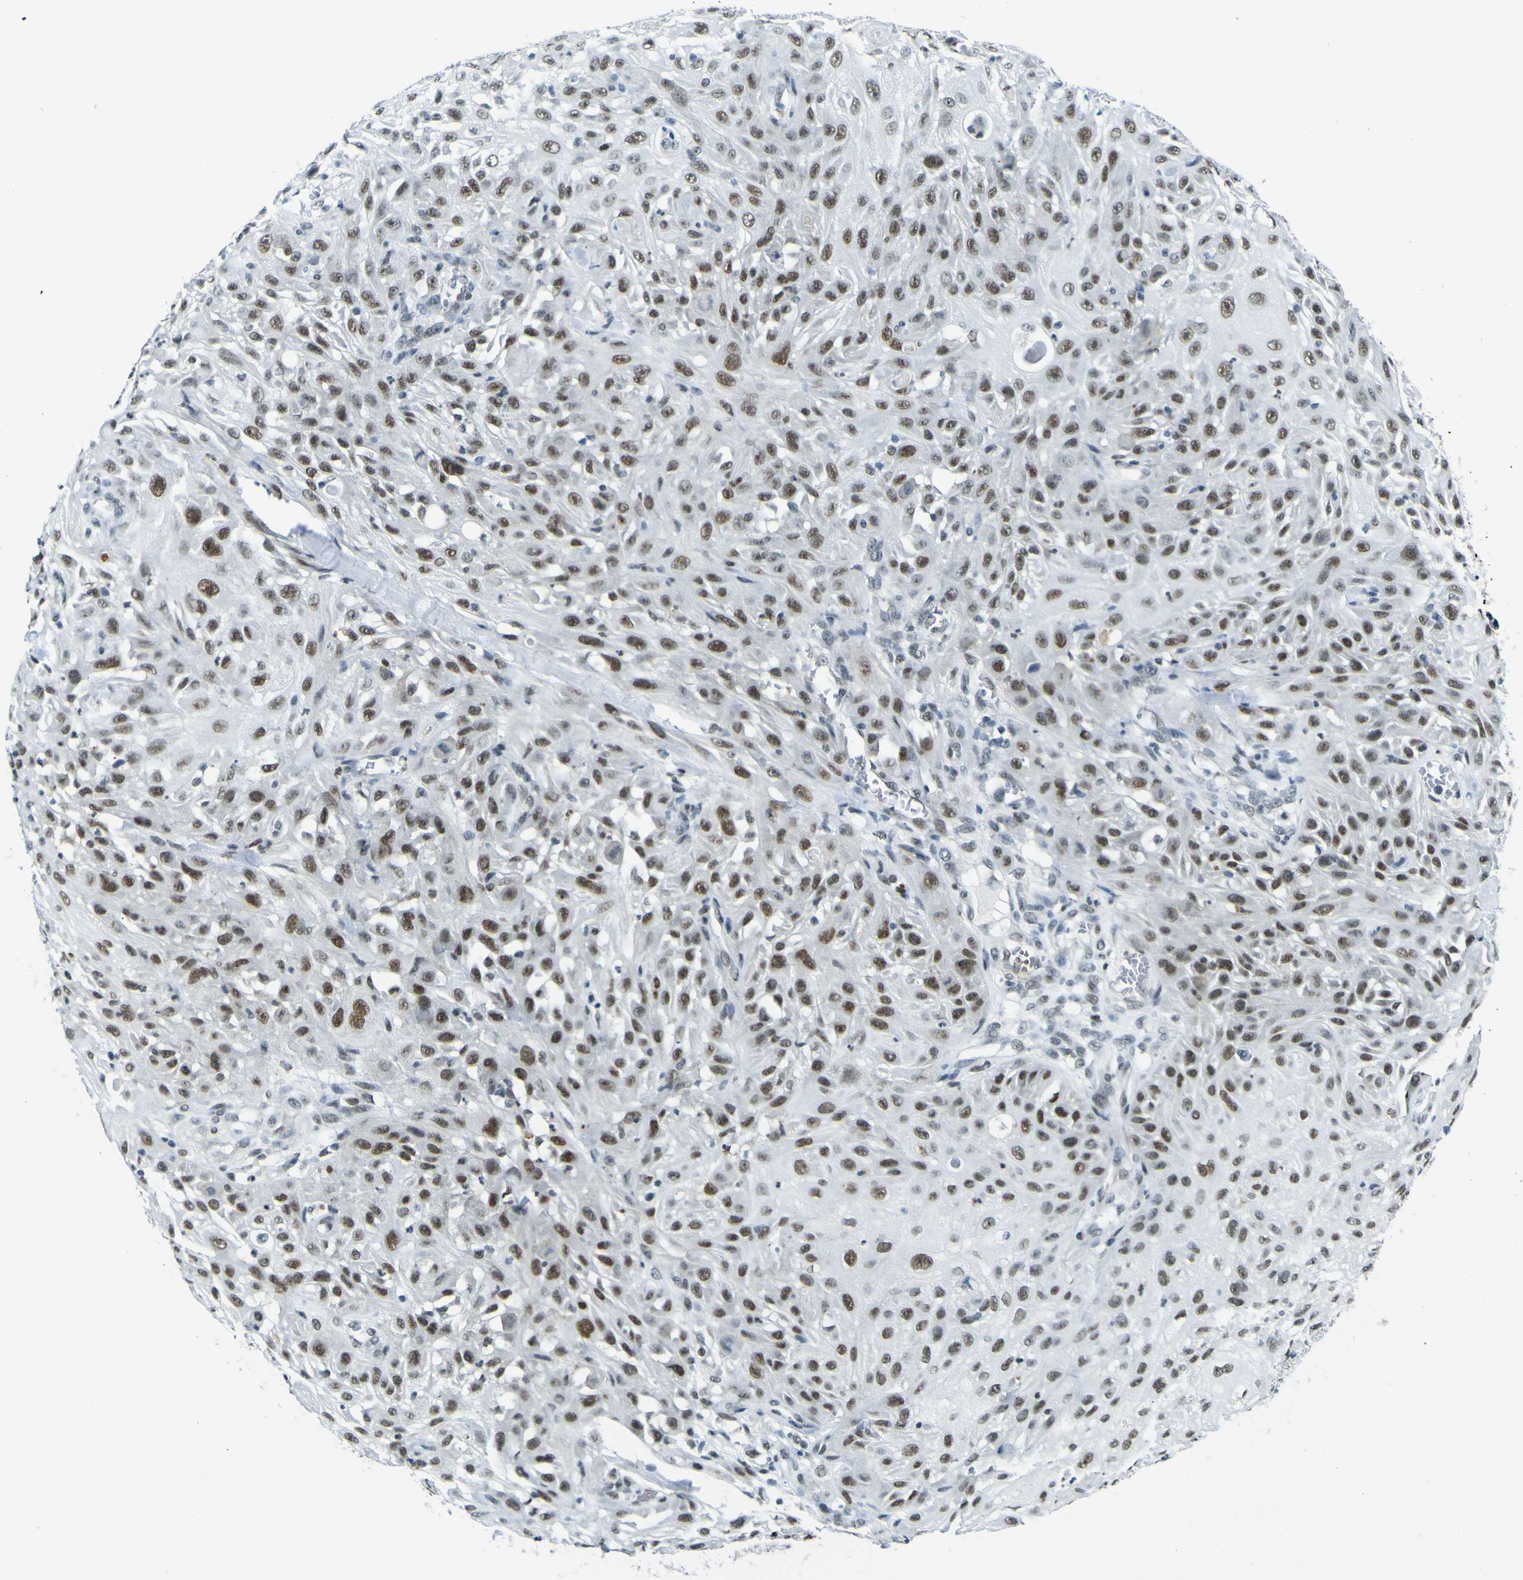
{"staining": {"intensity": "moderate", "quantity": ">75%", "location": "nuclear"}, "tissue": "skin cancer", "cell_type": "Tumor cells", "image_type": "cancer", "snomed": [{"axis": "morphology", "description": "Squamous cell carcinoma, NOS"}, {"axis": "topography", "description": "Skin"}], "caption": "The micrograph demonstrates staining of skin squamous cell carcinoma, revealing moderate nuclear protein staining (brown color) within tumor cells. (Stains: DAB (3,3'-diaminobenzidine) in brown, nuclei in blue, Microscopy: brightfield microscopy at high magnification).", "gene": "CEBPG", "patient": {"sex": "male", "age": 75}}